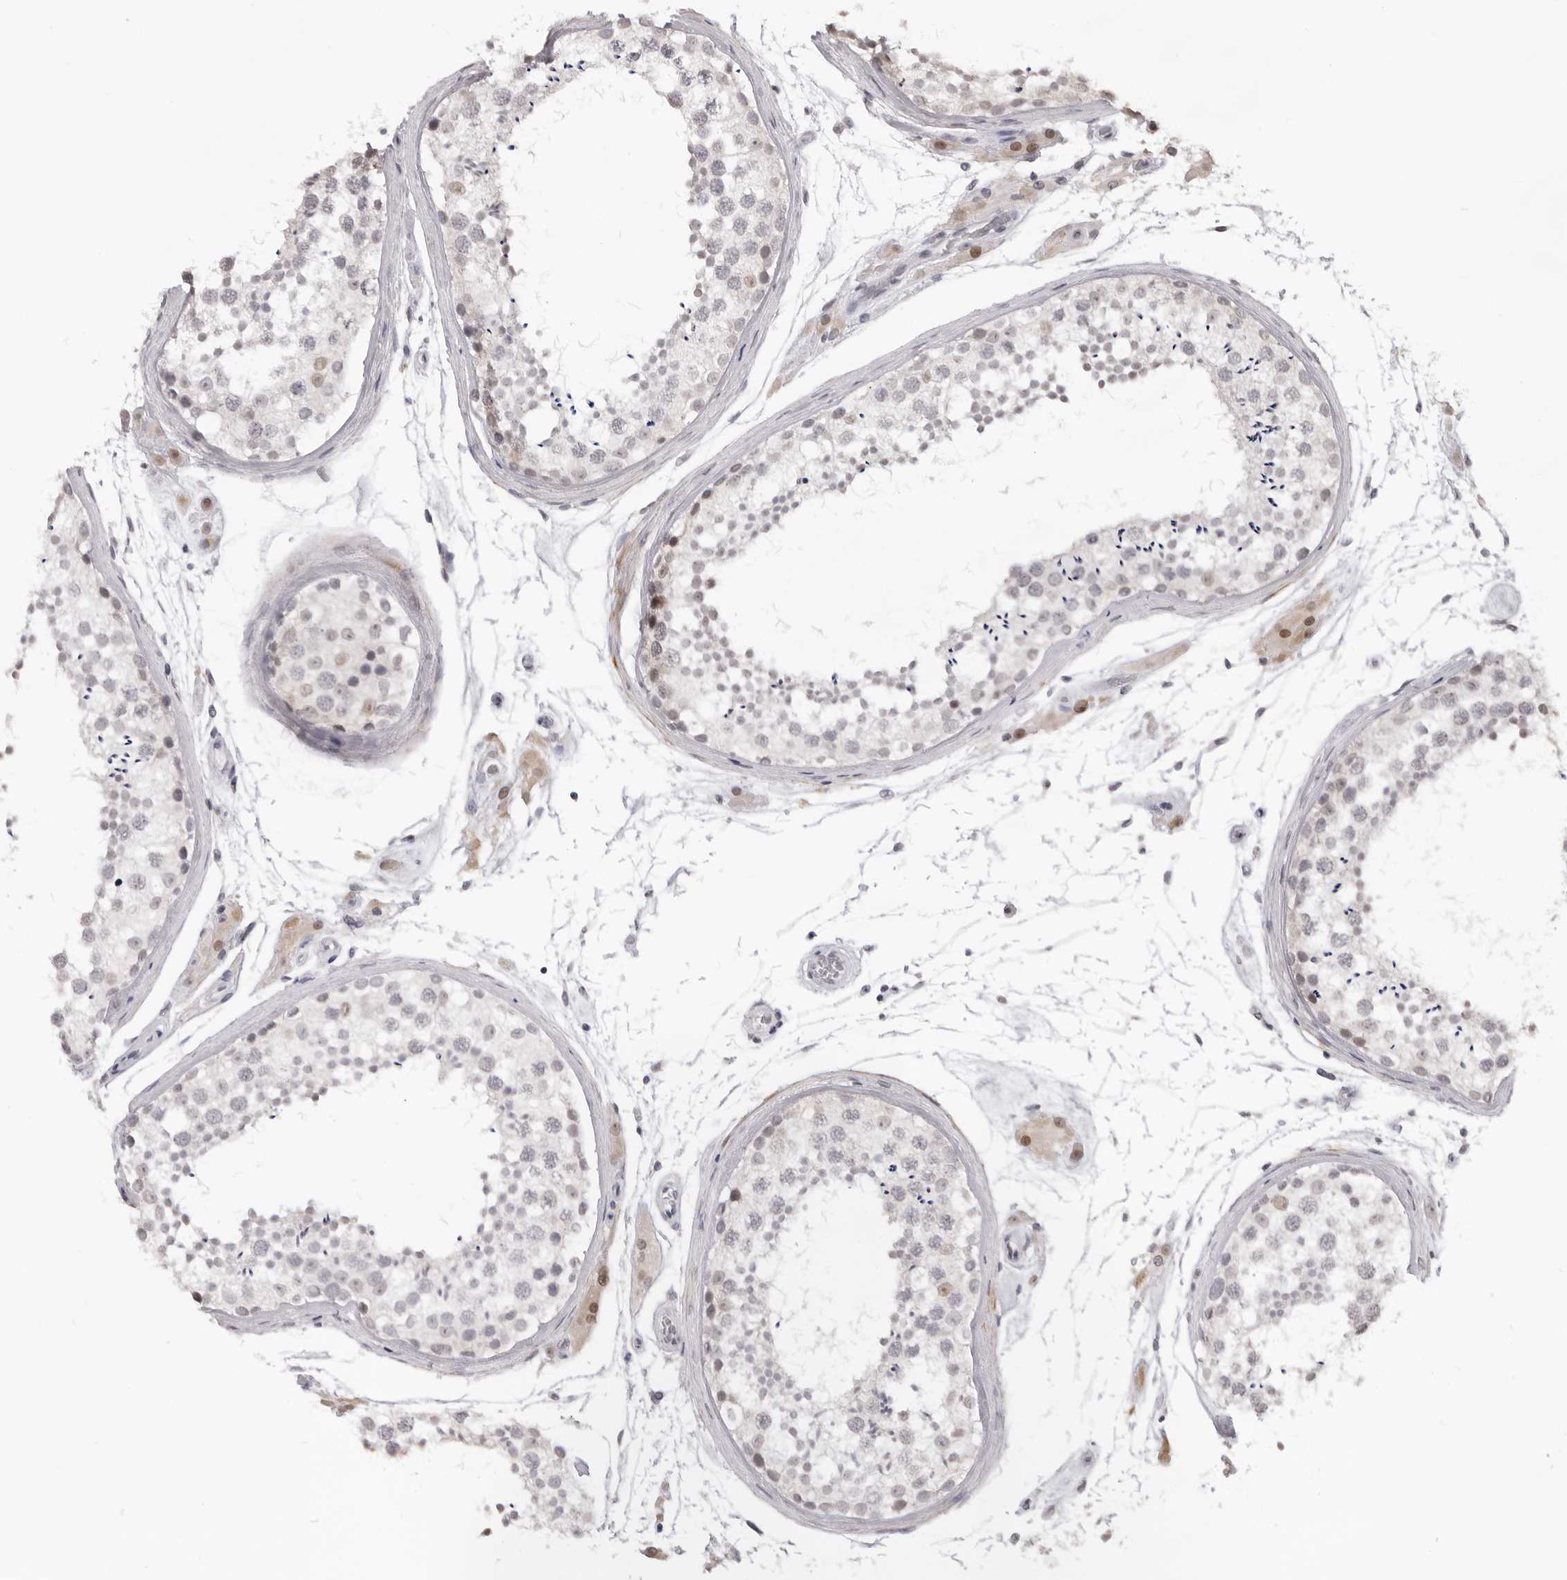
{"staining": {"intensity": "weak", "quantity": "<25%", "location": "cytoplasmic/membranous,nuclear"}, "tissue": "testis", "cell_type": "Cells in seminiferous ducts", "image_type": "normal", "snomed": [{"axis": "morphology", "description": "Normal tissue, NOS"}, {"axis": "topography", "description": "Testis"}], "caption": "Immunohistochemical staining of unremarkable testis reveals no significant staining in cells in seminiferous ducts.", "gene": "KLK12", "patient": {"sex": "male", "age": 46}}